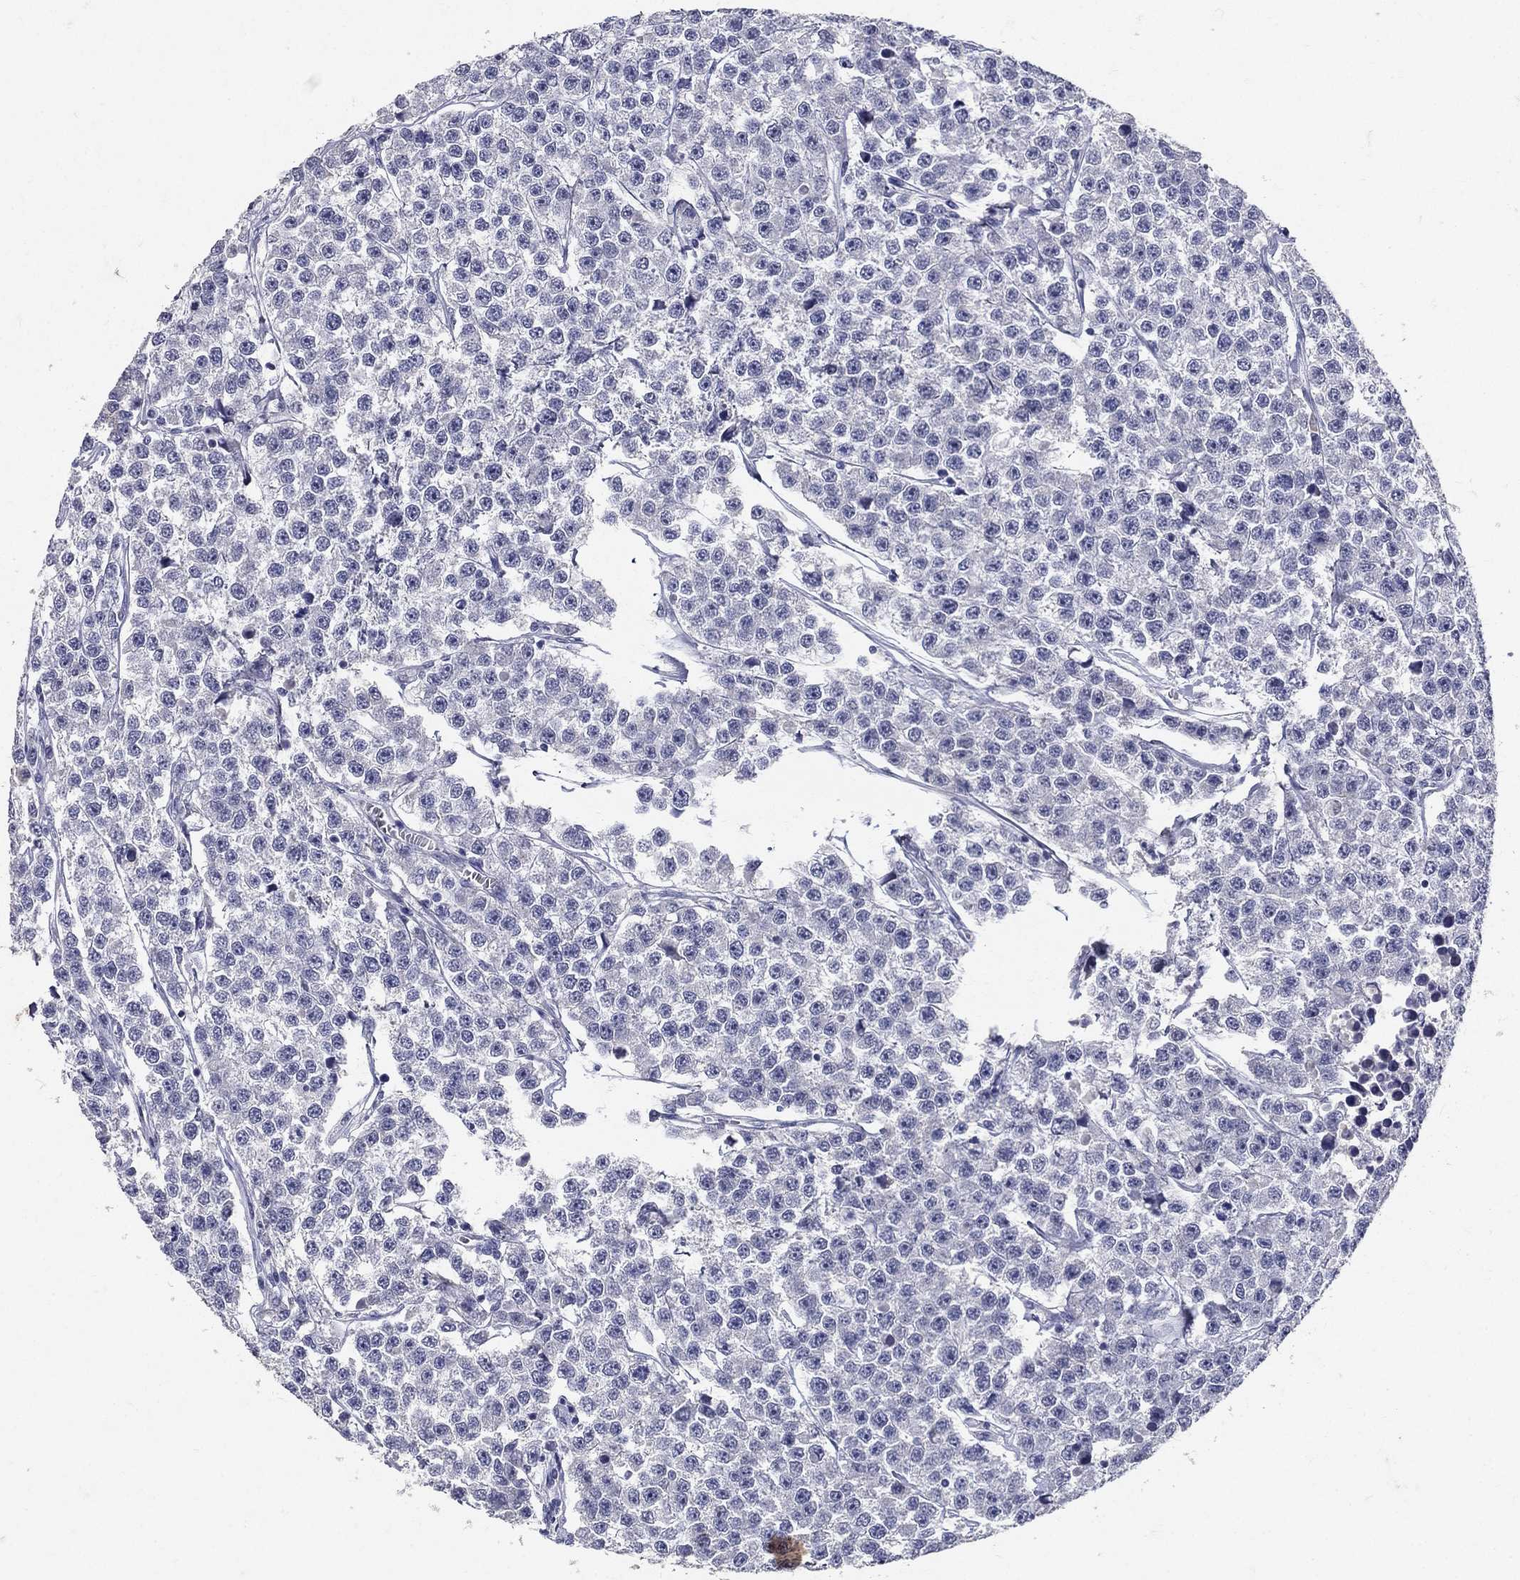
{"staining": {"intensity": "negative", "quantity": "none", "location": "none"}, "tissue": "testis cancer", "cell_type": "Tumor cells", "image_type": "cancer", "snomed": [{"axis": "morphology", "description": "Seminoma, NOS"}, {"axis": "topography", "description": "Testis"}], "caption": "High power microscopy histopathology image of an IHC histopathology image of testis seminoma, revealing no significant positivity in tumor cells.", "gene": "POMC", "patient": {"sex": "male", "age": 59}}